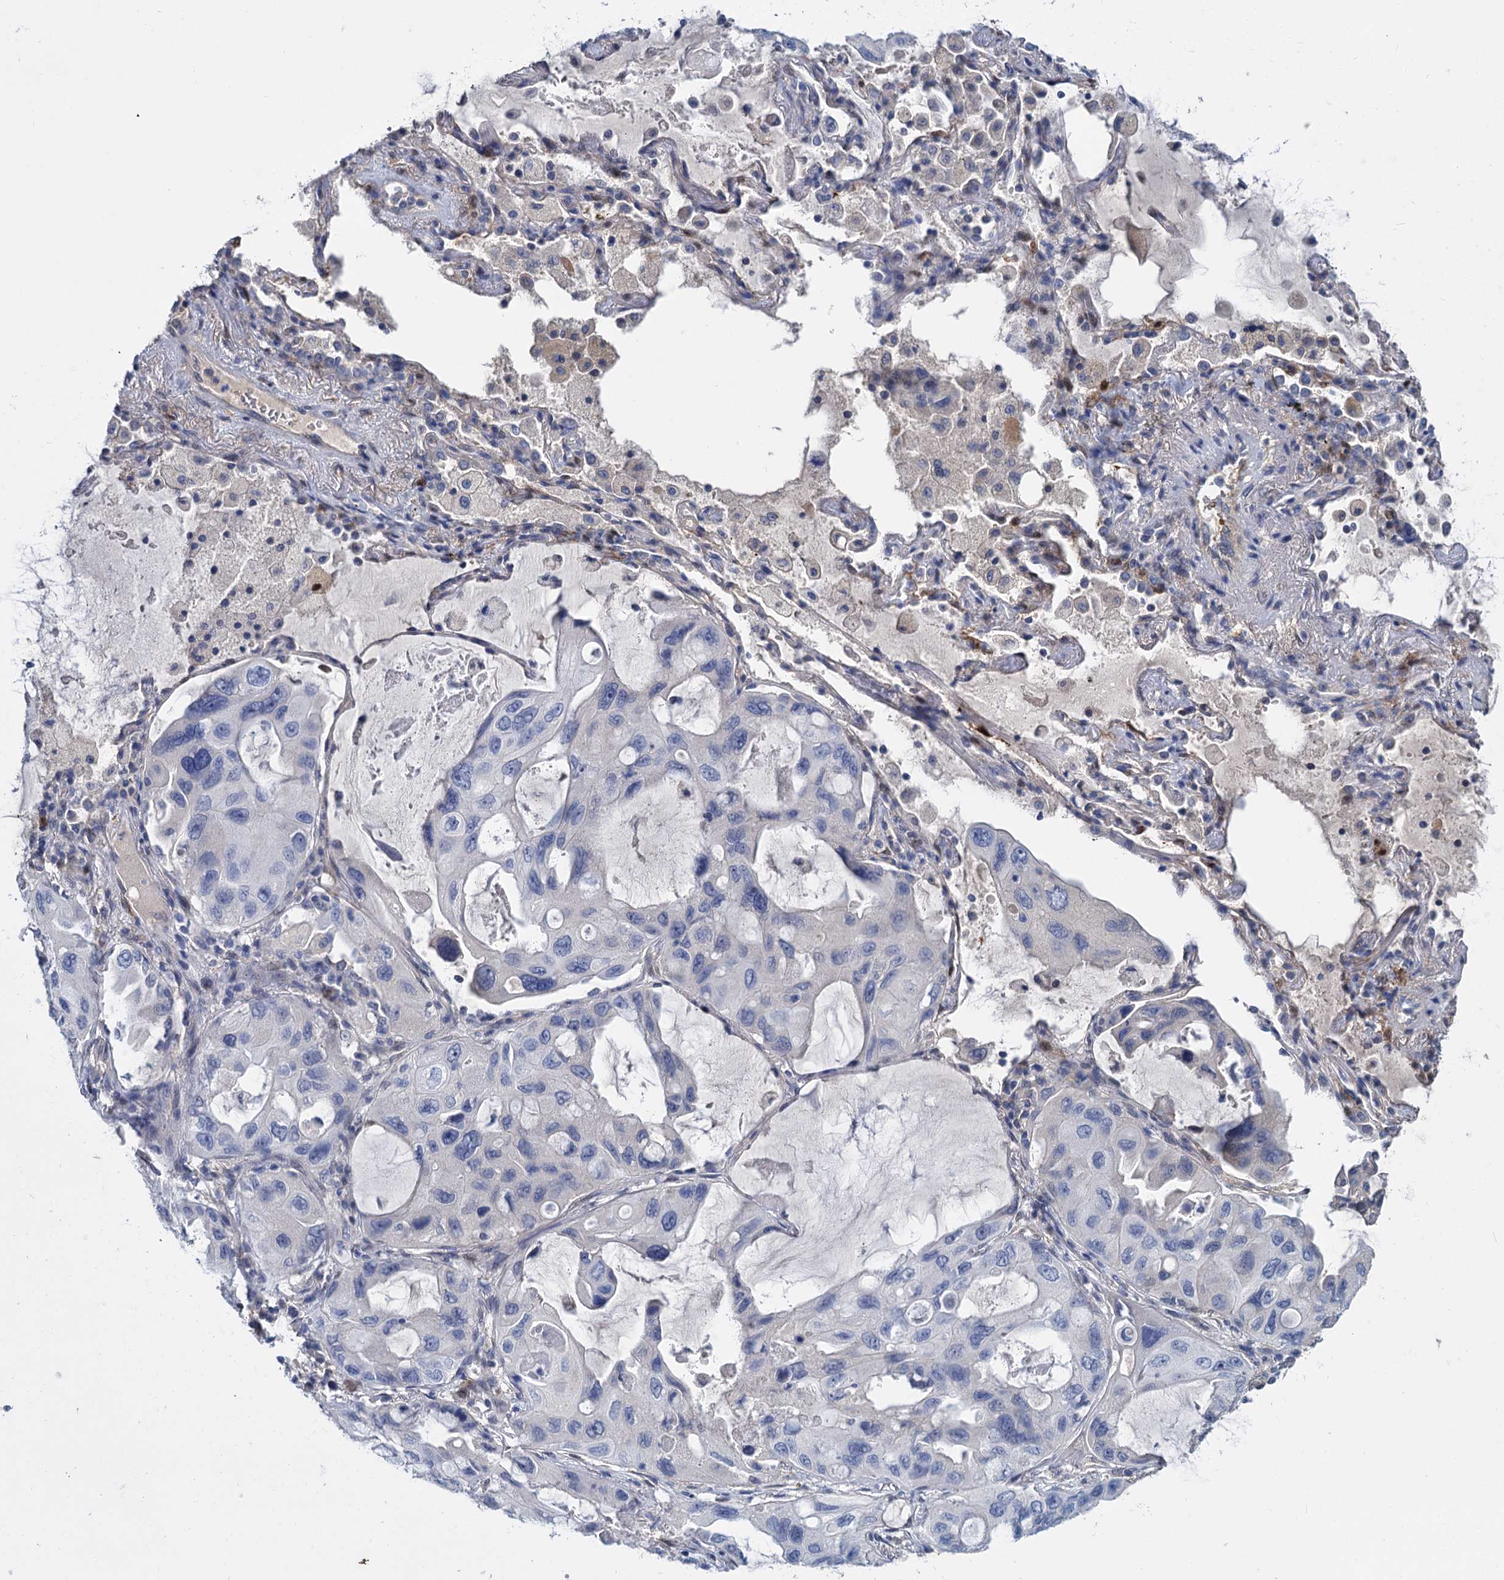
{"staining": {"intensity": "negative", "quantity": "none", "location": "none"}, "tissue": "lung cancer", "cell_type": "Tumor cells", "image_type": "cancer", "snomed": [{"axis": "morphology", "description": "Squamous cell carcinoma, NOS"}, {"axis": "topography", "description": "Lung"}], "caption": "High magnification brightfield microscopy of lung cancer (squamous cell carcinoma) stained with DAB (brown) and counterstained with hematoxylin (blue): tumor cells show no significant positivity.", "gene": "GSTM3", "patient": {"sex": "female", "age": 73}}